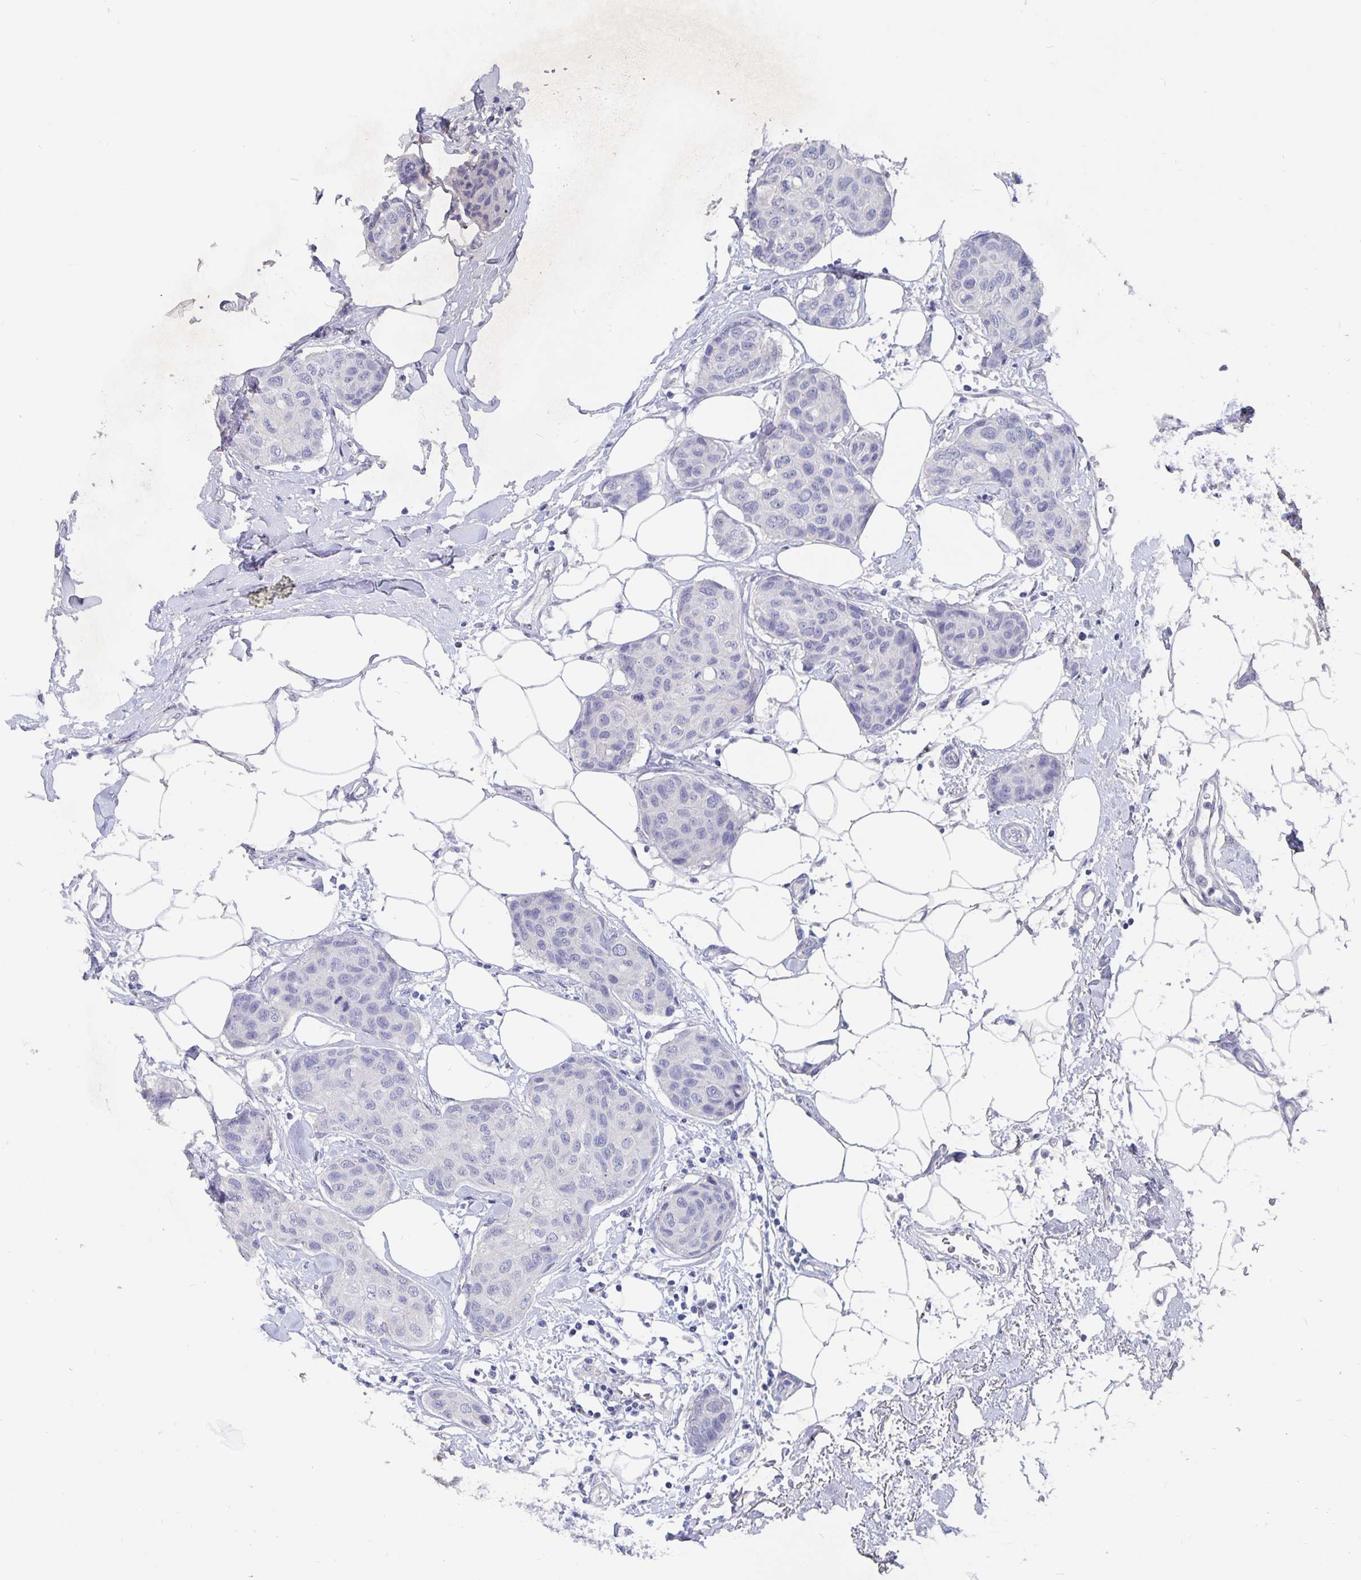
{"staining": {"intensity": "negative", "quantity": "none", "location": "none"}, "tissue": "breast cancer", "cell_type": "Tumor cells", "image_type": "cancer", "snomed": [{"axis": "morphology", "description": "Duct carcinoma"}, {"axis": "topography", "description": "Breast"}], "caption": "This is an IHC image of human breast invasive ductal carcinoma. There is no expression in tumor cells.", "gene": "SMOC1", "patient": {"sex": "female", "age": 80}}